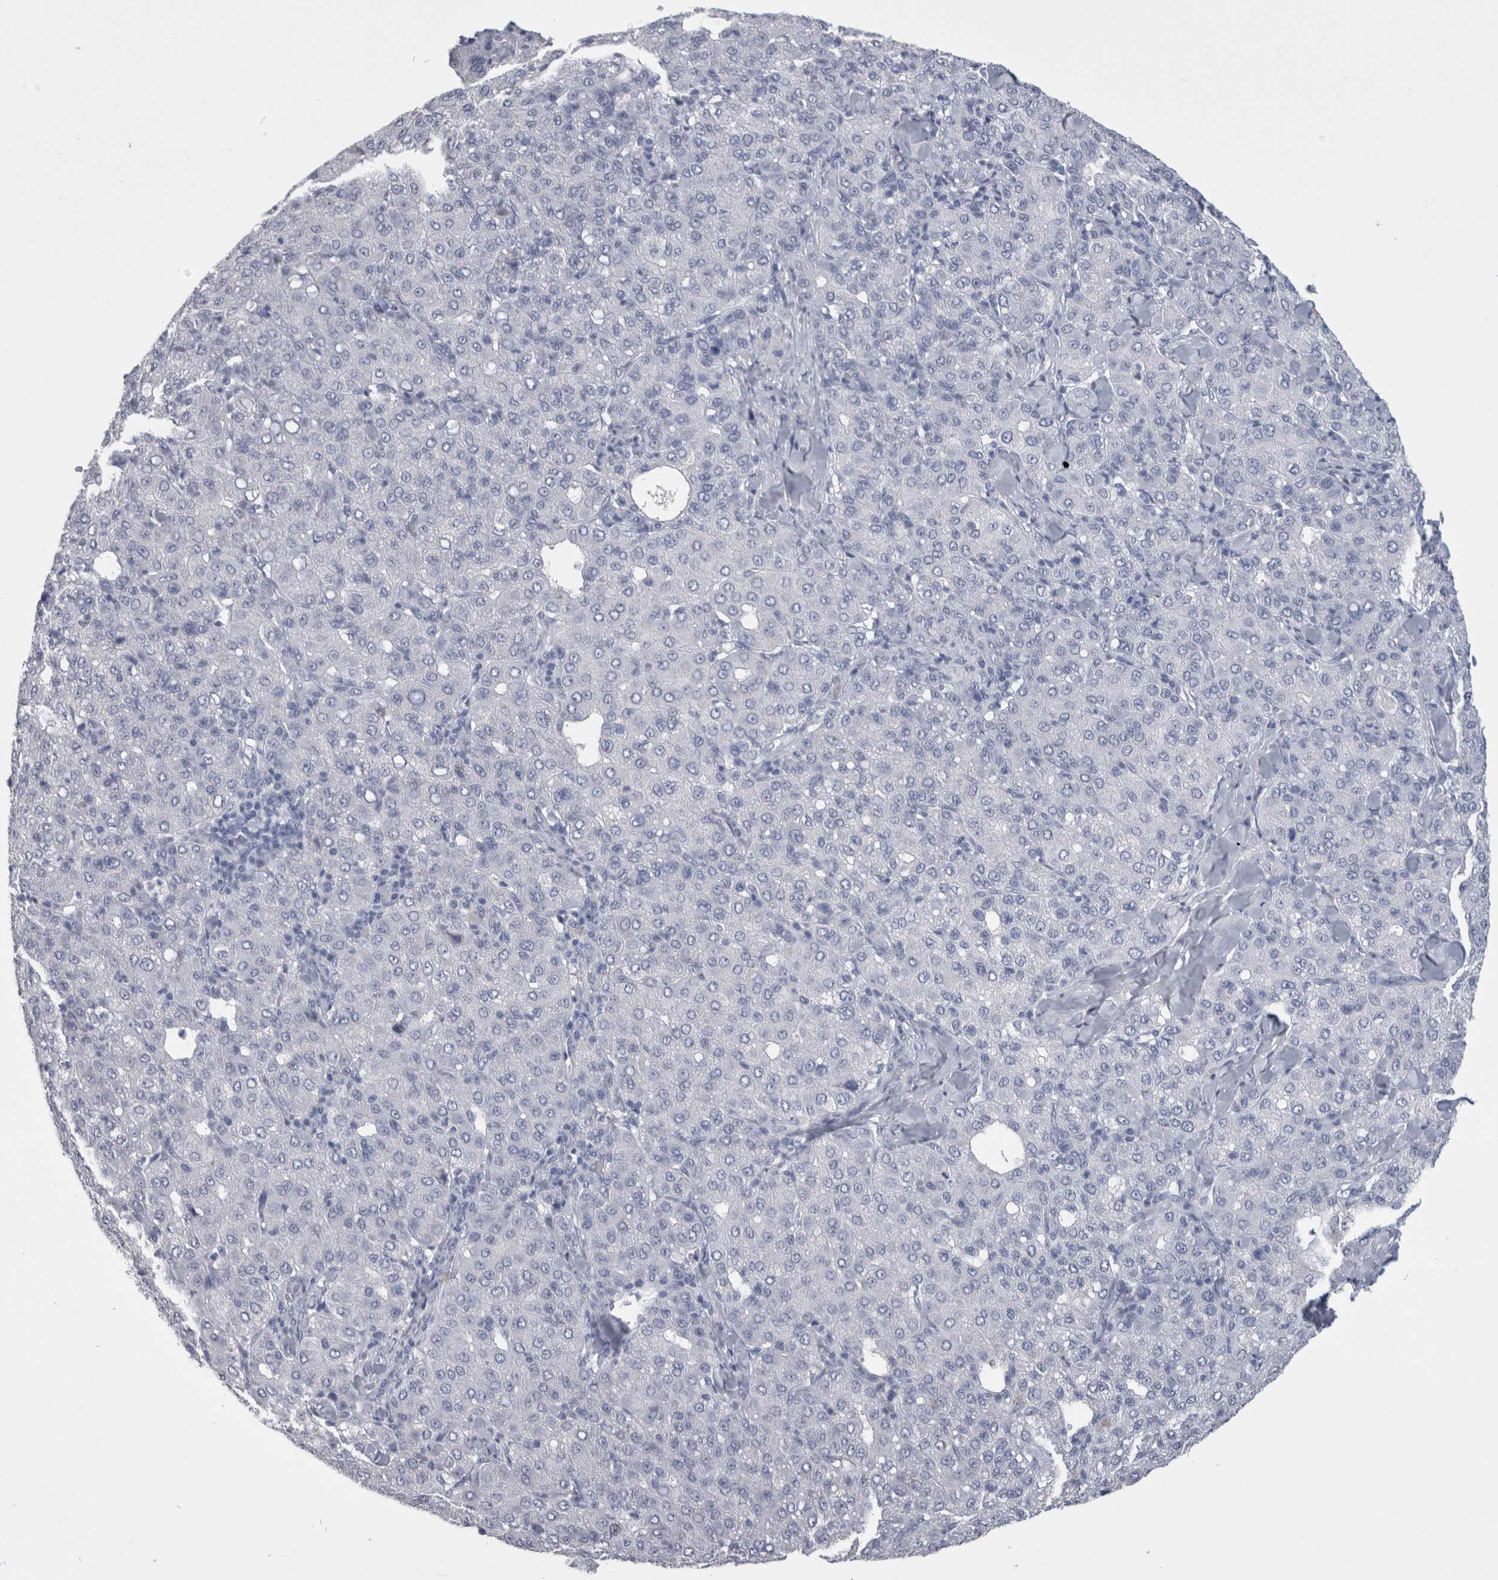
{"staining": {"intensity": "negative", "quantity": "none", "location": "none"}, "tissue": "liver cancer", "cell_type": "Tumor cells", "image_type": "cancer", "snomed": [{"axis": "morphology", "description": "Carcinoma, Hepatocellular, NOS"}, {"axis": "topography", "description": "Liver"}], "caption": "The photomicrograph displays no staining of tumor cells in liver cancer. The staining was performed using DAB (3,3'-diaminobenzidine) to visualize the protein expression in brown, while the nuclei were stained in blue with hematoxylin (Magnification: 20x).", "gene": "PAX5", "patient": {"sex": "male", "age": 65}}